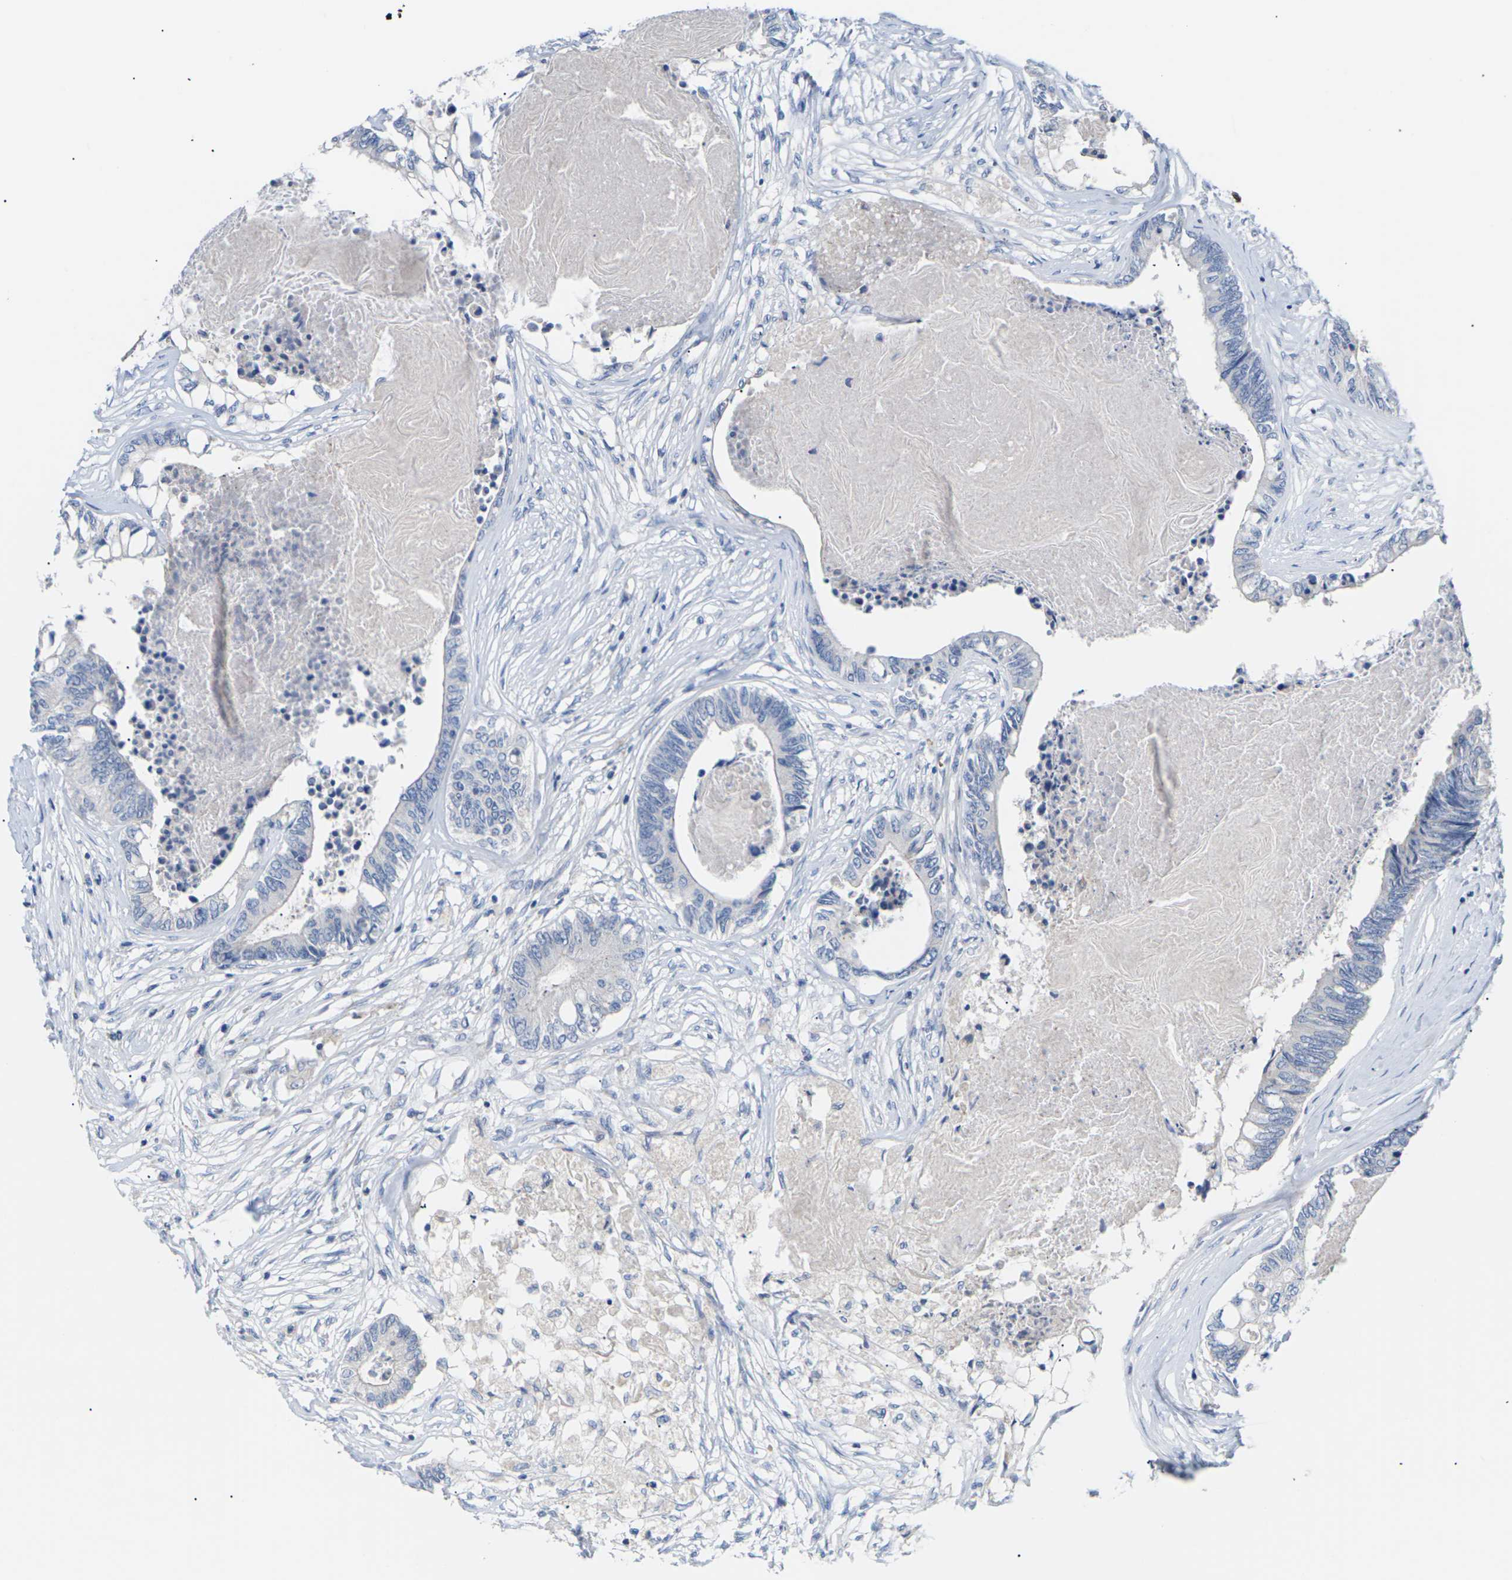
{"staining": {"intensity": "negative", "quantity": "none", "location": "none"}, "tissue": "colorectal cancer", "cell_type": "Tumor cells", "image_type": "cancer", "snomed": [{"axis": "morphology", "description": "Adenocarcinoma, NOS"}, {"axis": "topography", "description": "Rectum"}], "caption": "DAB (3,3'-diaminobenzidine) immunohistochemical staining of colorectal cancer demonstrates no significant expression in tumor cells.", "gene": "TMCO4", "patient": {"sex": "male", "age": 63}}